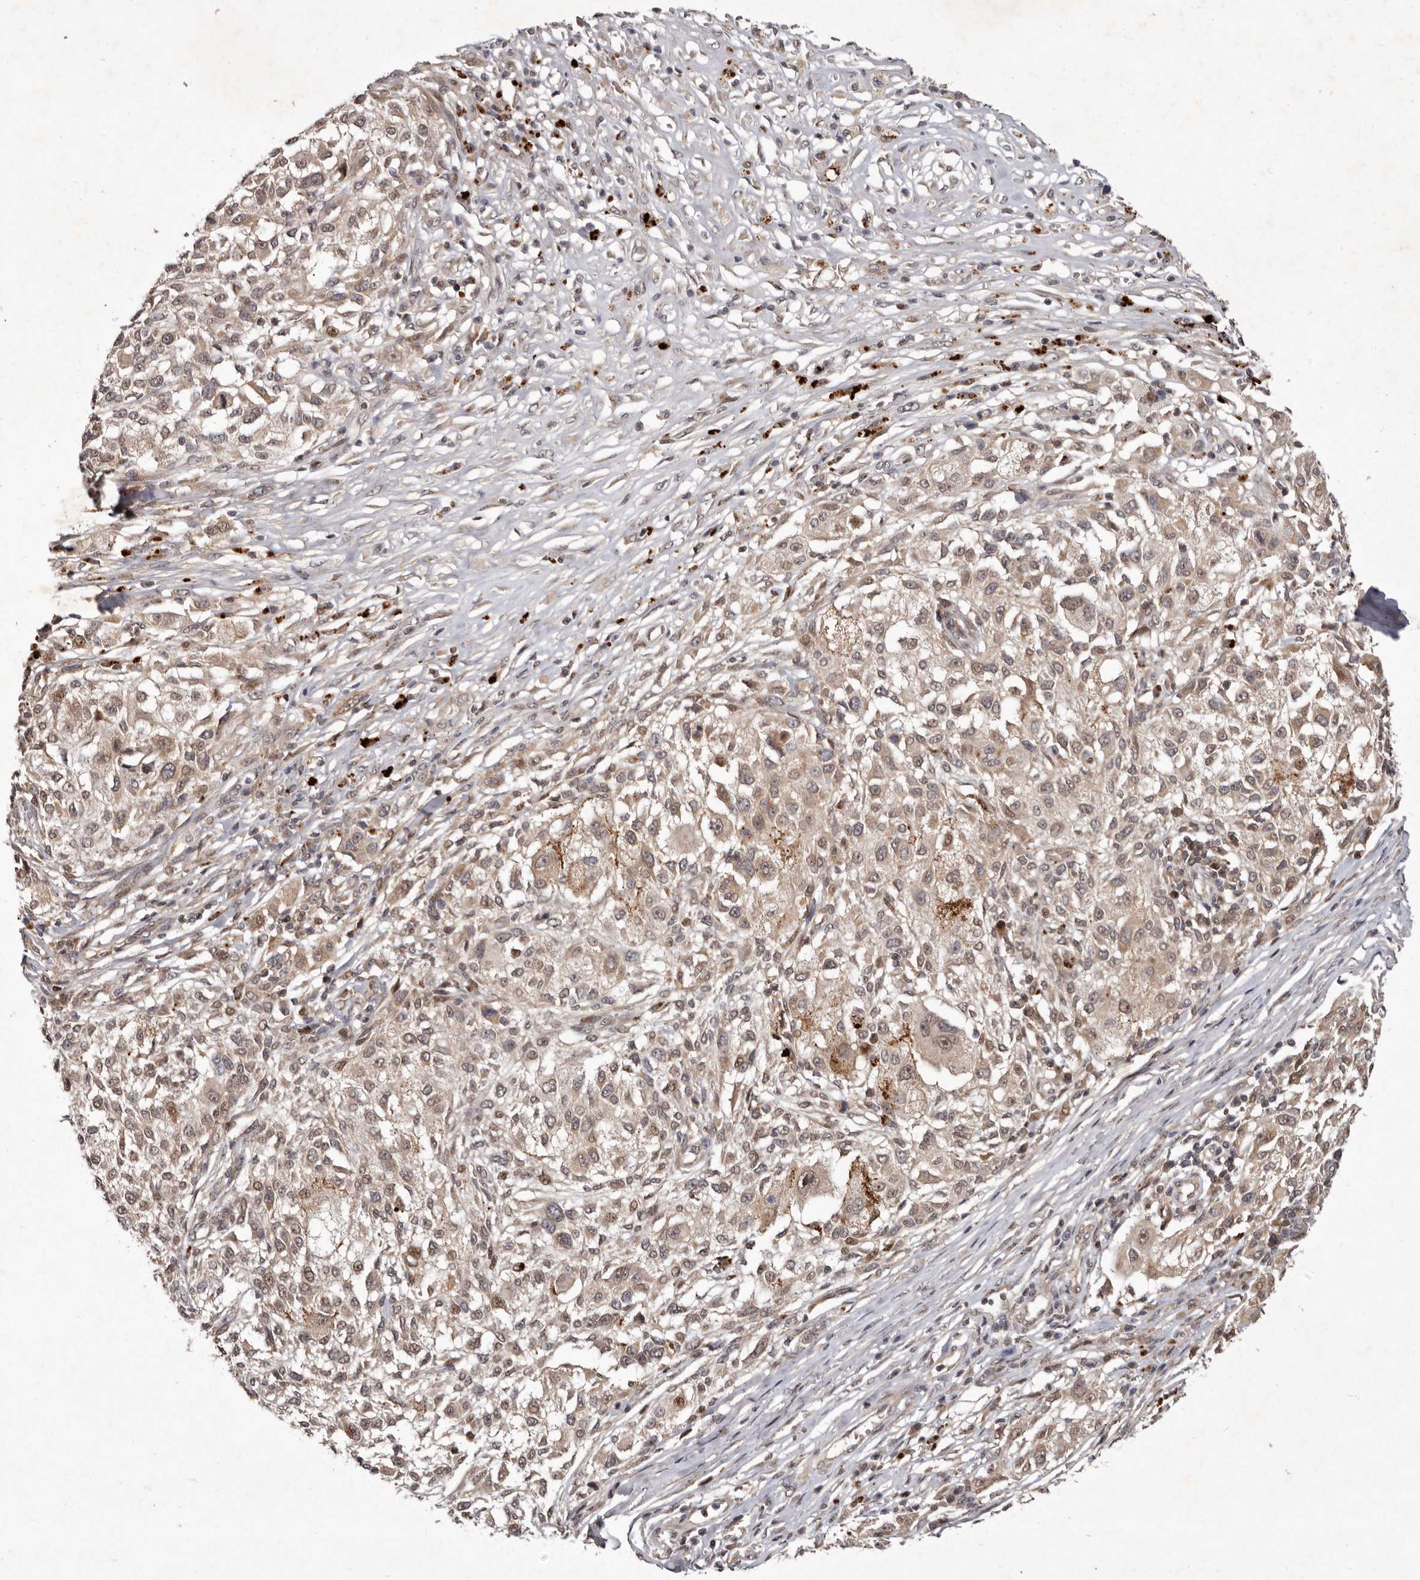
{"staining": {"intensity": "moderate", "quantity": ">75%", "location": "cytoplasmic/membranous,nuclear"}, "tissue": "melanoma", "cell_type": "Tumor cells", "image_type": "cancer", "snomed": [{"axis": "morphology", "description": "Necrosis, NOS"}, {"axis": "morphology", "description": "Malignant melanoma, NOS"}, {"axis": "topography", "description": "Skin"}], "caption": "Brown immunohistochemical staining in melanoma exhibits moderate cytoplasmic/membranous and nuclear positivity in approximately >75% of tumor cells.", "gene": "ABL1", "patient": {"sex": "female", "age": 87}}